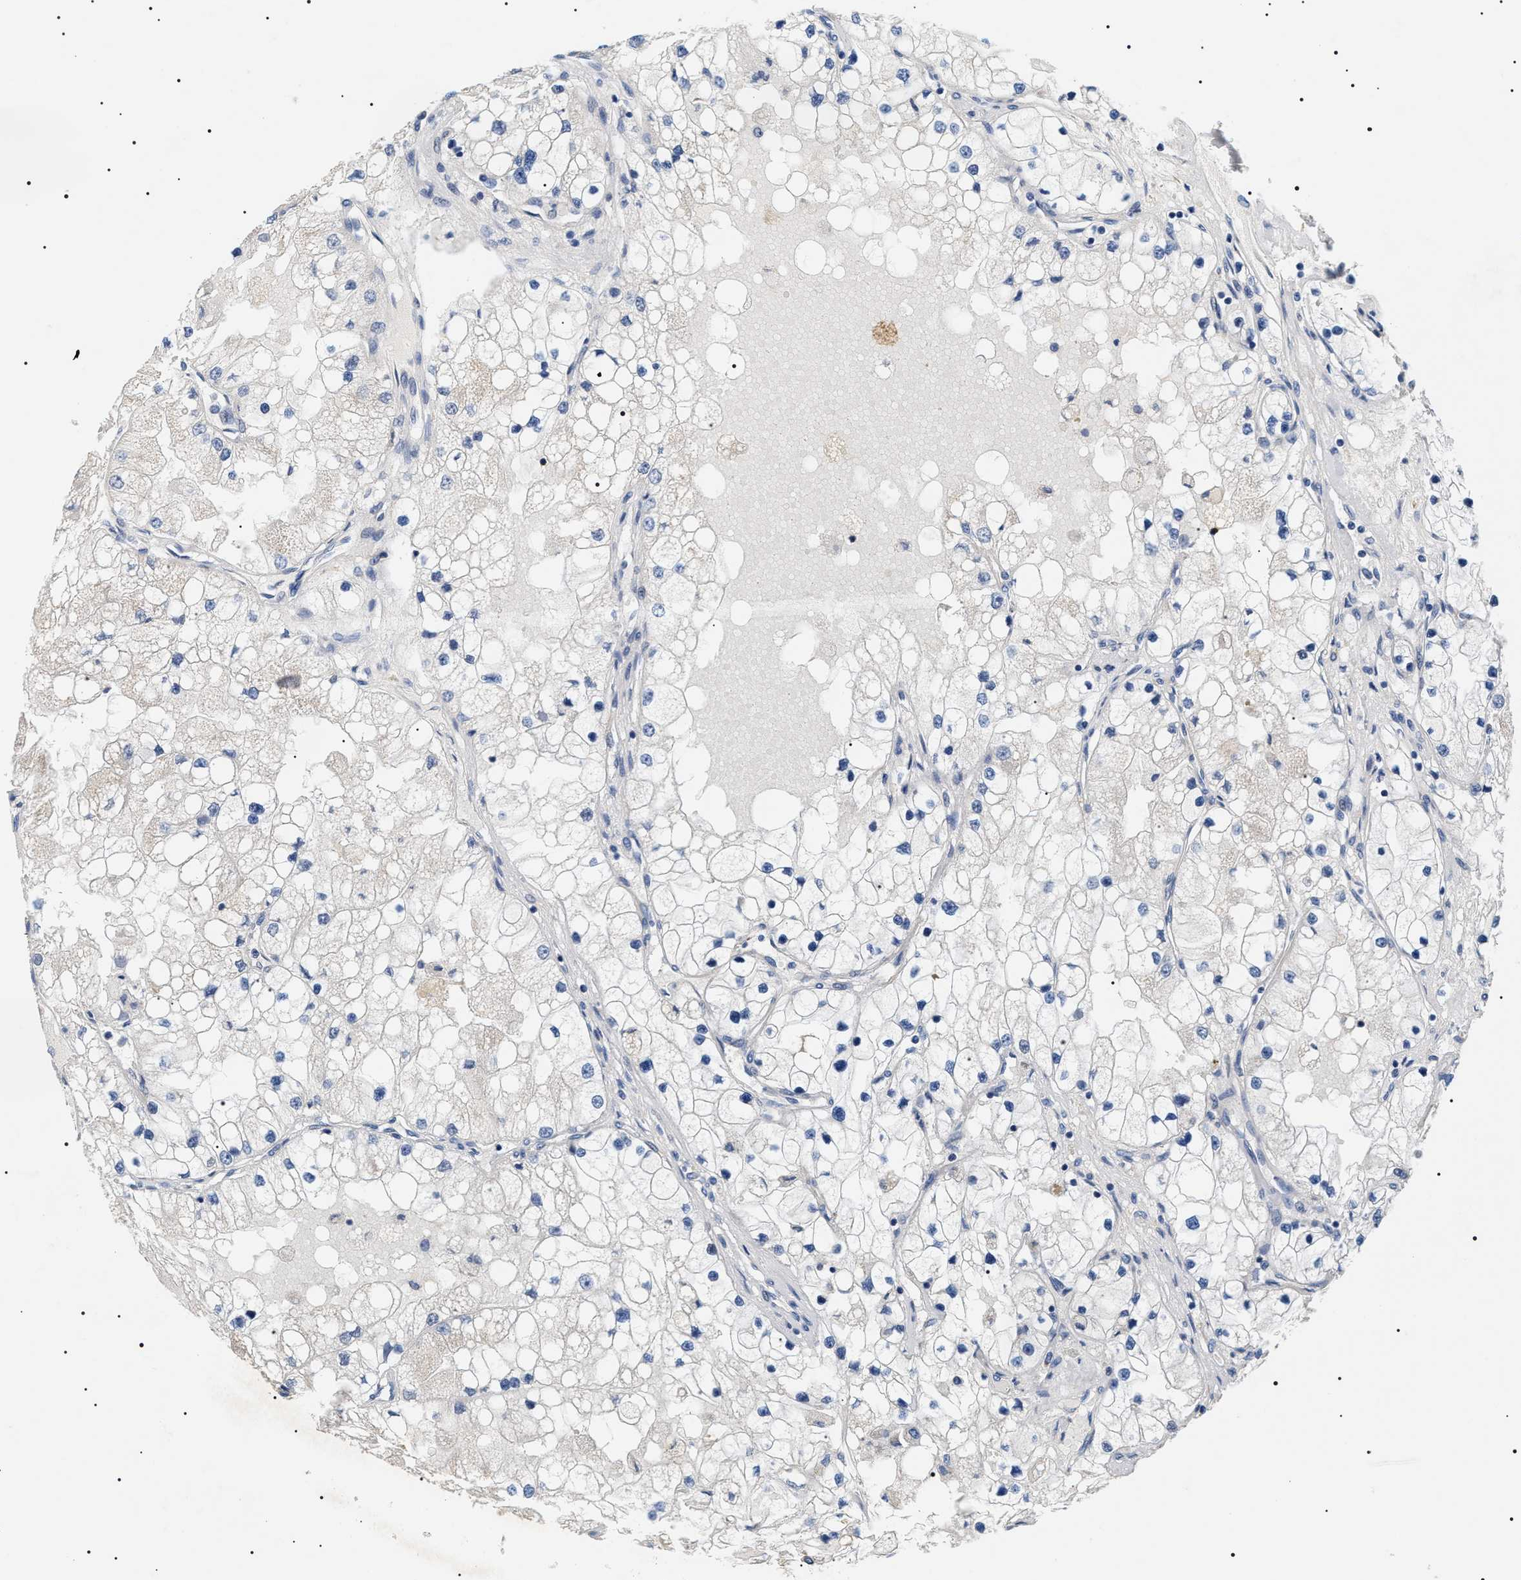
{"staining": {"intensity": "negative", "quantity": "none", "location": "none"}, "tissue": "renal cancer", "cell_type": "Tumor cells", "image_type": "cancer", "snomed": [{"axis": "morphology", "description": "Adenocarcinoma, NOS"}, {"axis": "topography", "description": "Kidney"}], "caption": "IHC histopathology image of human adenocarcinoma (renal) stained for a protein (brown), which exhibits no expression in tumor cells.", "gene": "TMEM222", "patient": {"sex": "male", "age": 68}}